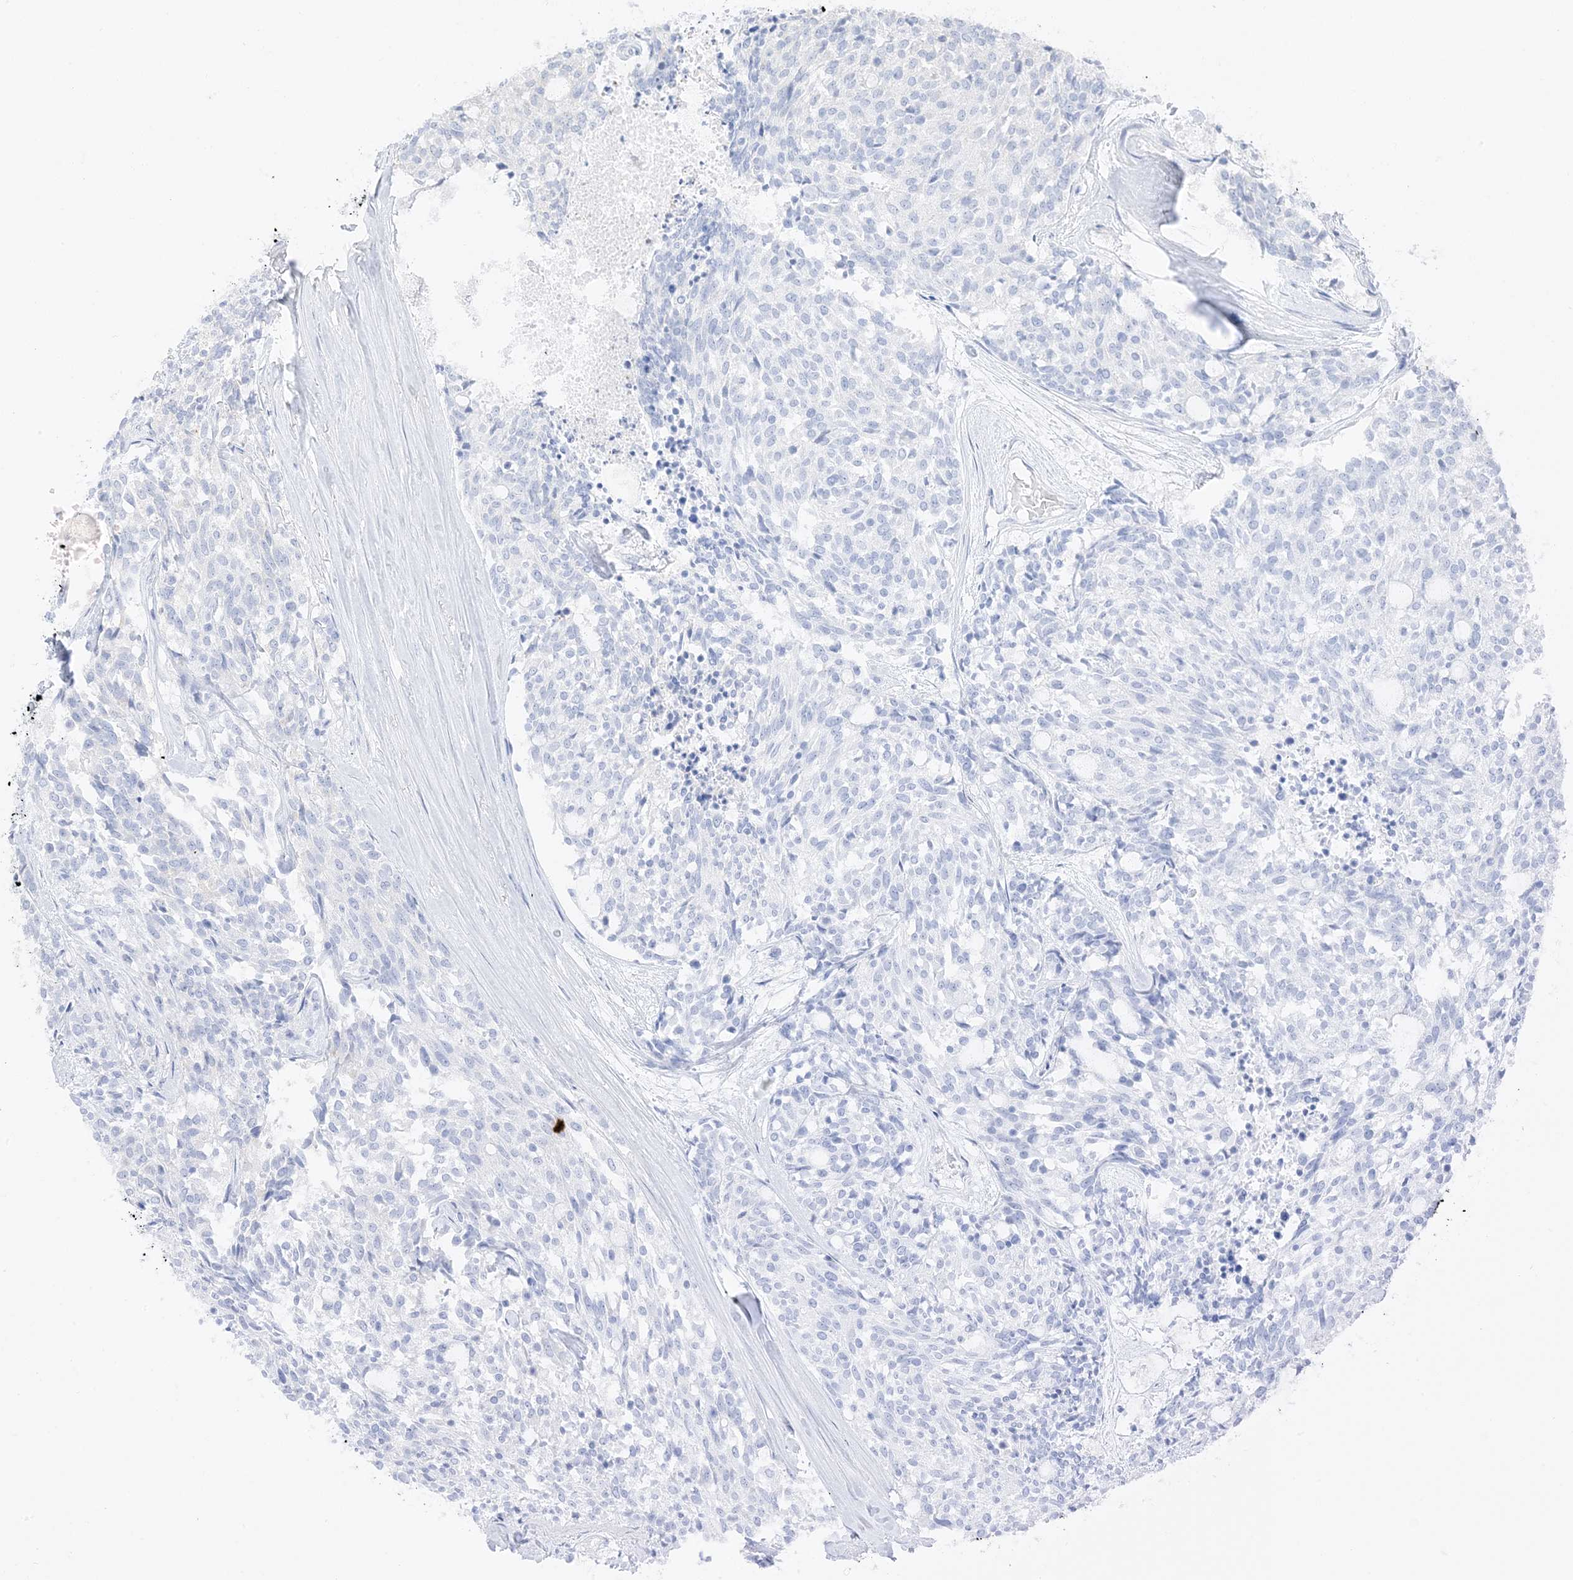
{"staining": {"intensity": "negative", "quantity": "none", "location": "none"}, "tissue": "carcinoid", "cell_type": "Tumor cells", "image_type": "cancer", "snomed": [{"axis": "morphology", "description": "Carcinoid, malignant, NOS"}, {"axis": "topography", "description": "Pancreas"}], "caption": "Immunohistochemistry image of neoplastic tissue: carcinoid (malignant) stained with DAB demonstrates no significant protein positivity in tumor cells.", "gene": "RAC1", "patient": {"sex": "female", "age": 54}}